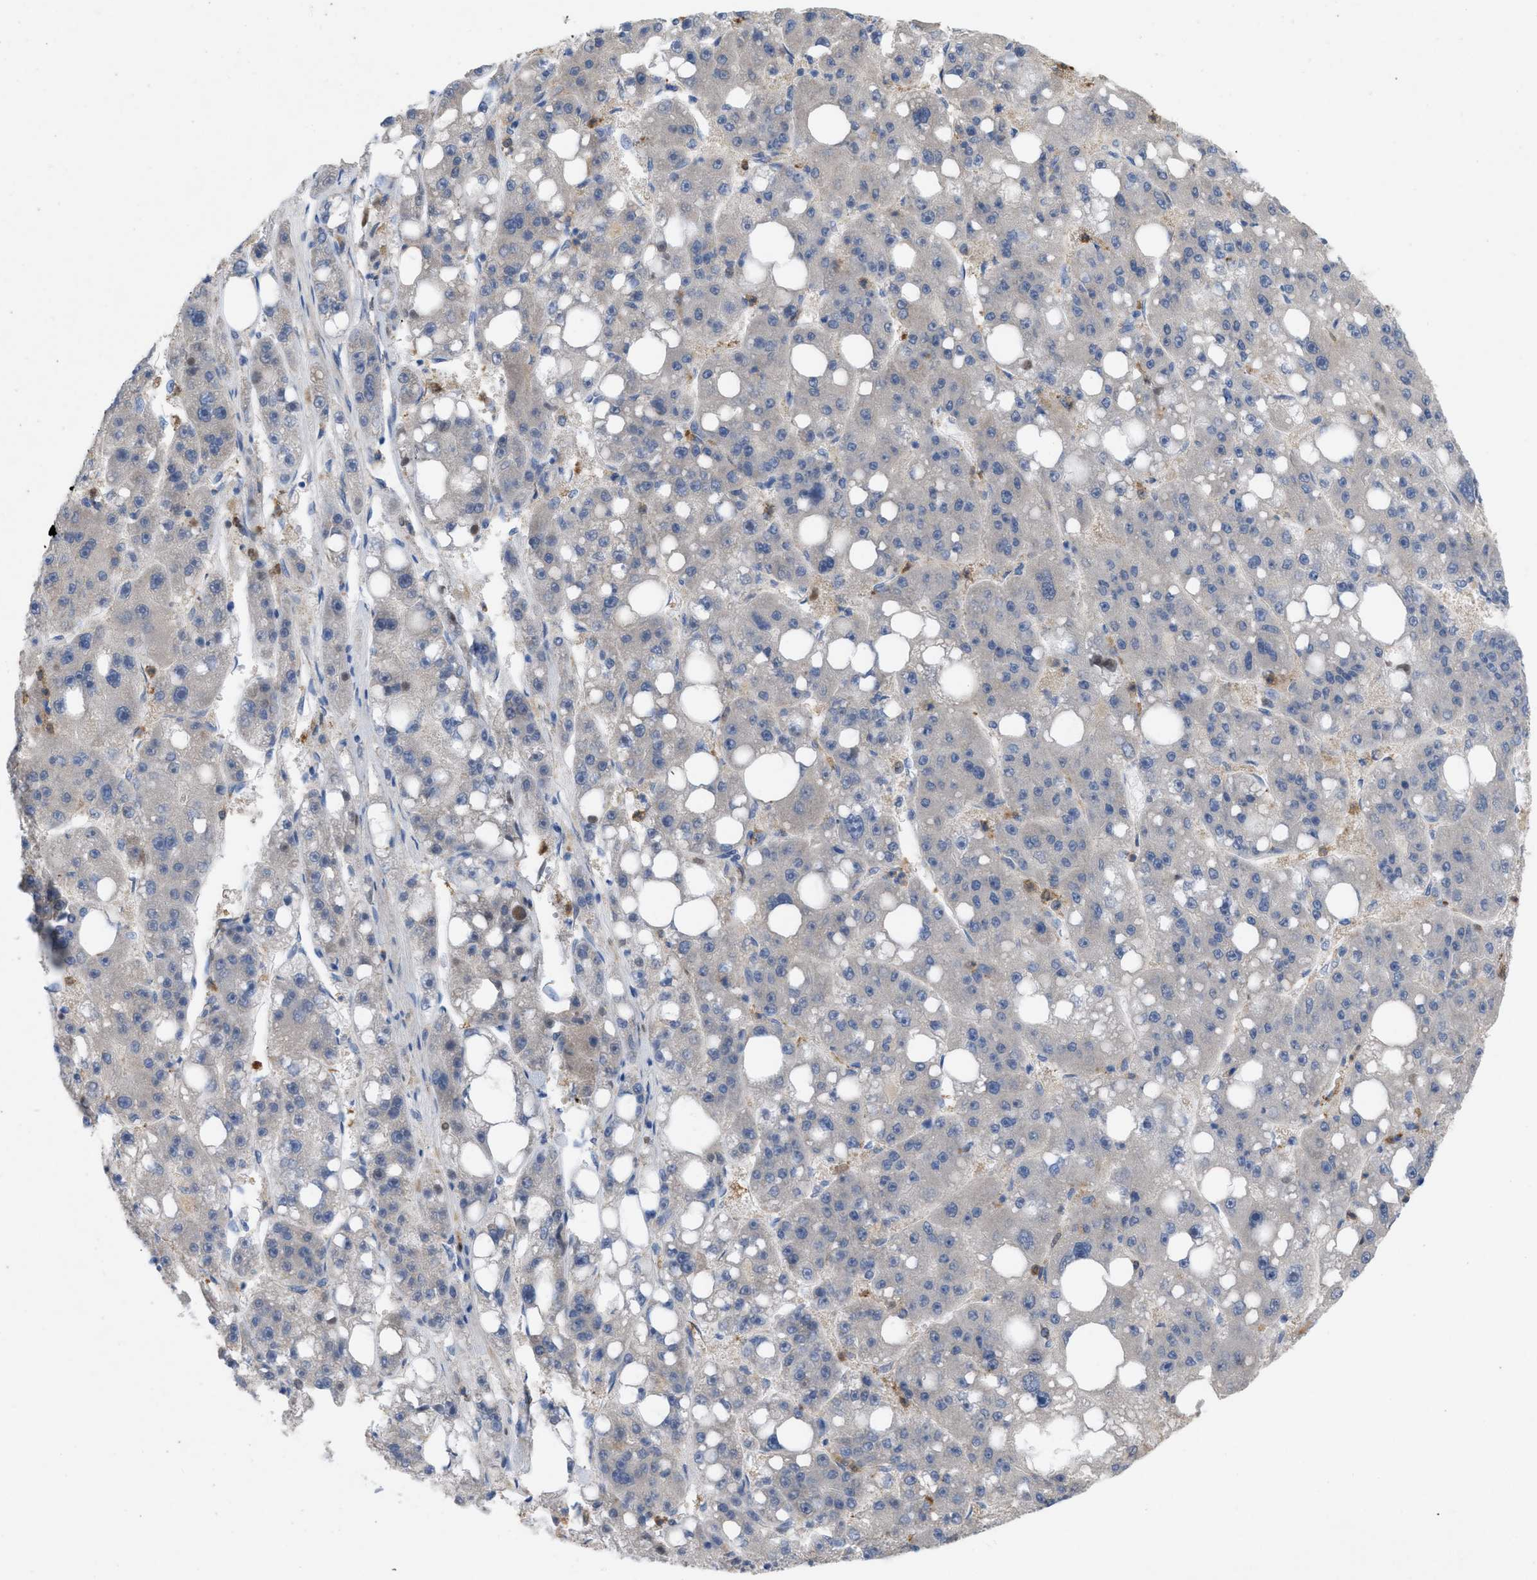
{"staining": {"intensity": "negative", "quantity": "none", "location": "none"}, "tissue": "liver cancer", "cell_type": "Tumor cells", "image_type": "cancer", "snomed": [{"axis": "morphology", "description": "Carcinoma, Hepatocellular, NOS"}, {"axis": "topography", "description": "Liver"}], "caption": "Tumor cells are negative for protein expression in human hepatocellular carcinoma (liver). The staining is performed using DAB (3,3'-diaminobenzidine) brown chromogen with nuclei counter-stained in using hematoxylin.", "gene": "PLPPR5", "patient": {"sex": "female", "age": 61}}